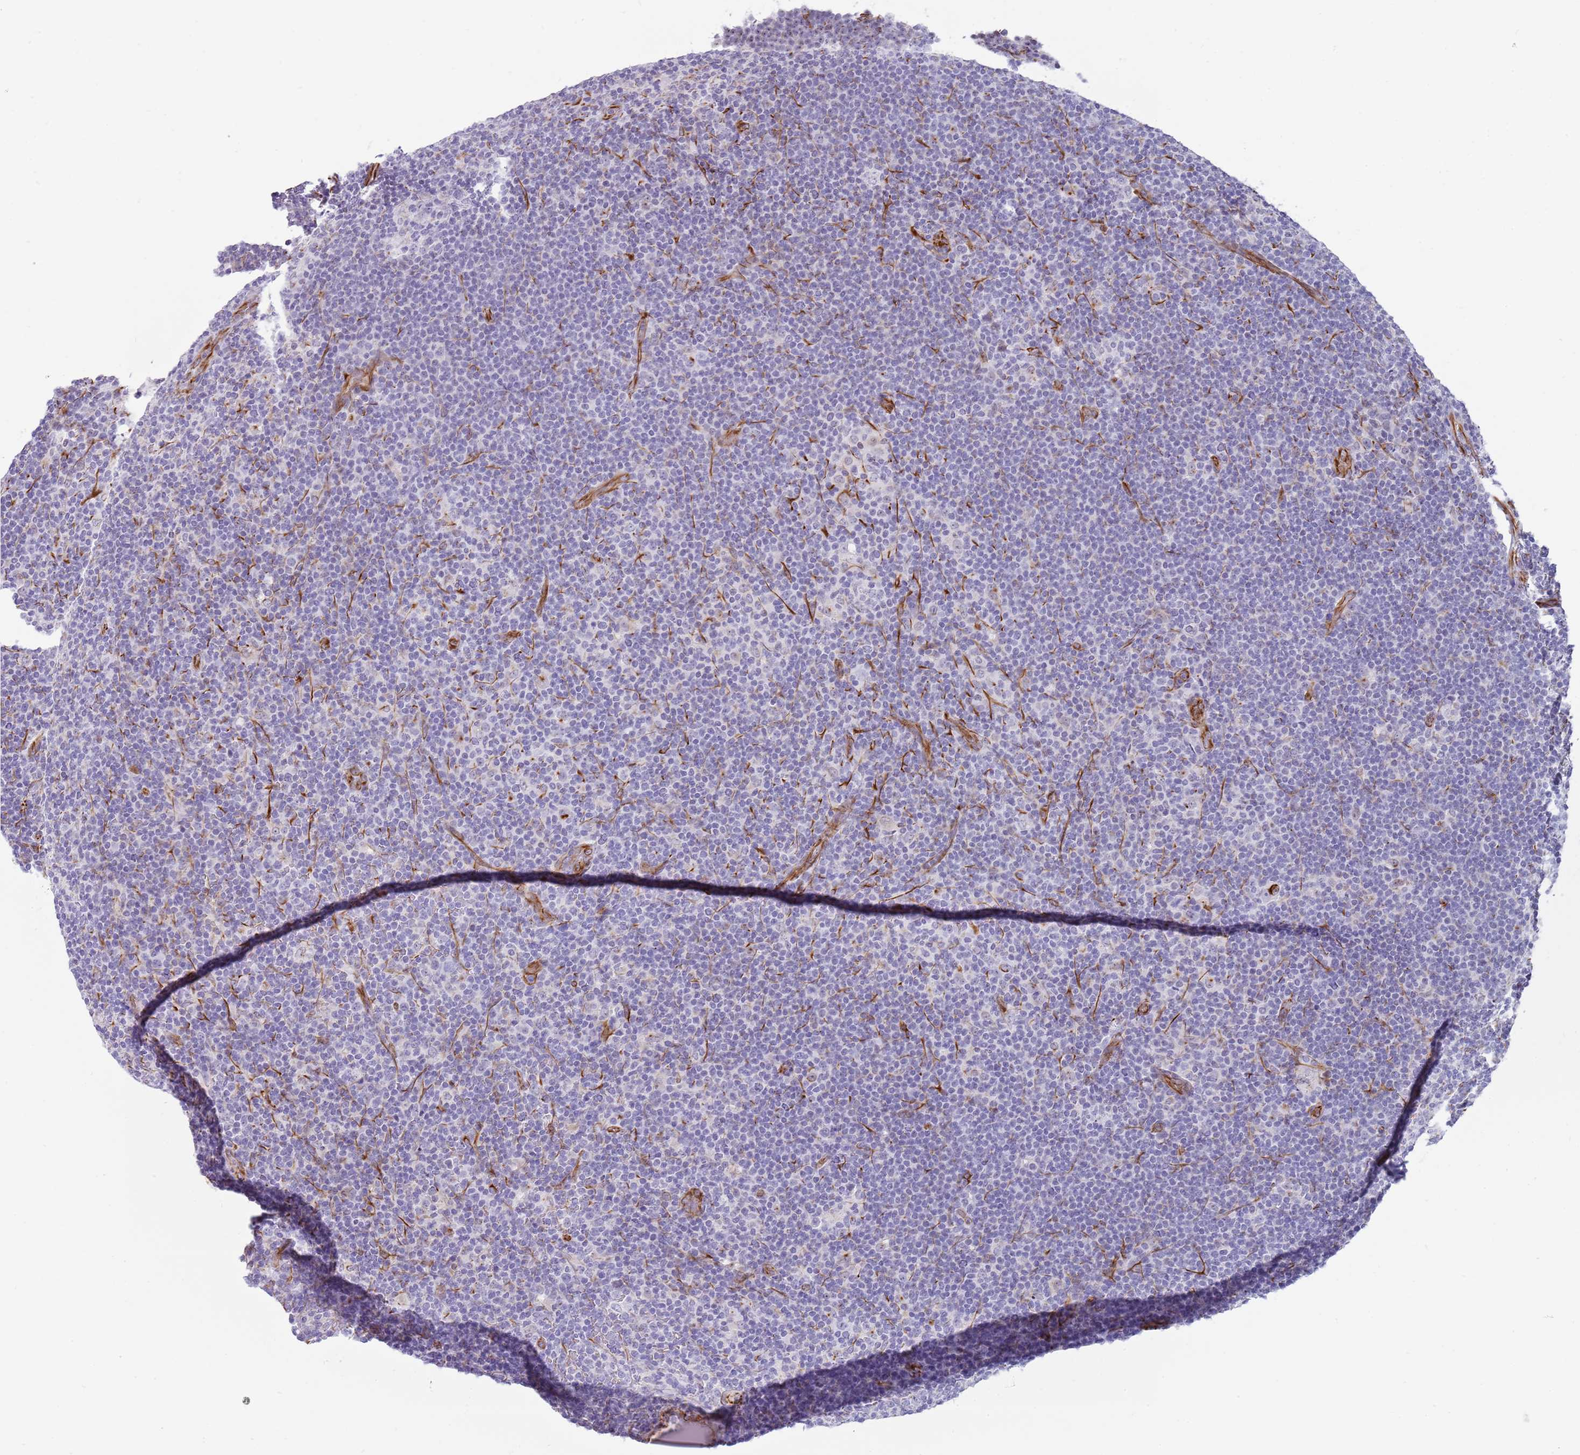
{"staining": {"intensity": "negative", "quantity": "none", "location": "none"}, "tissue": "lymphoma", "cell_type": "Tumor cells", "image_type": "cancer", "snomed": [{"axis": "morphology", "description": "Hodgkin's disease, NOS"}, {"axis": "topography", "description": "Lymph node"}], "caption": "Tumor cells show no significant positivity in lymphoma. (Immunohistochemistry (ihc), brightfield microscopy, high magnification).", "gene": "NBPF3", "patient": {"sex": "female", "age": 57}}